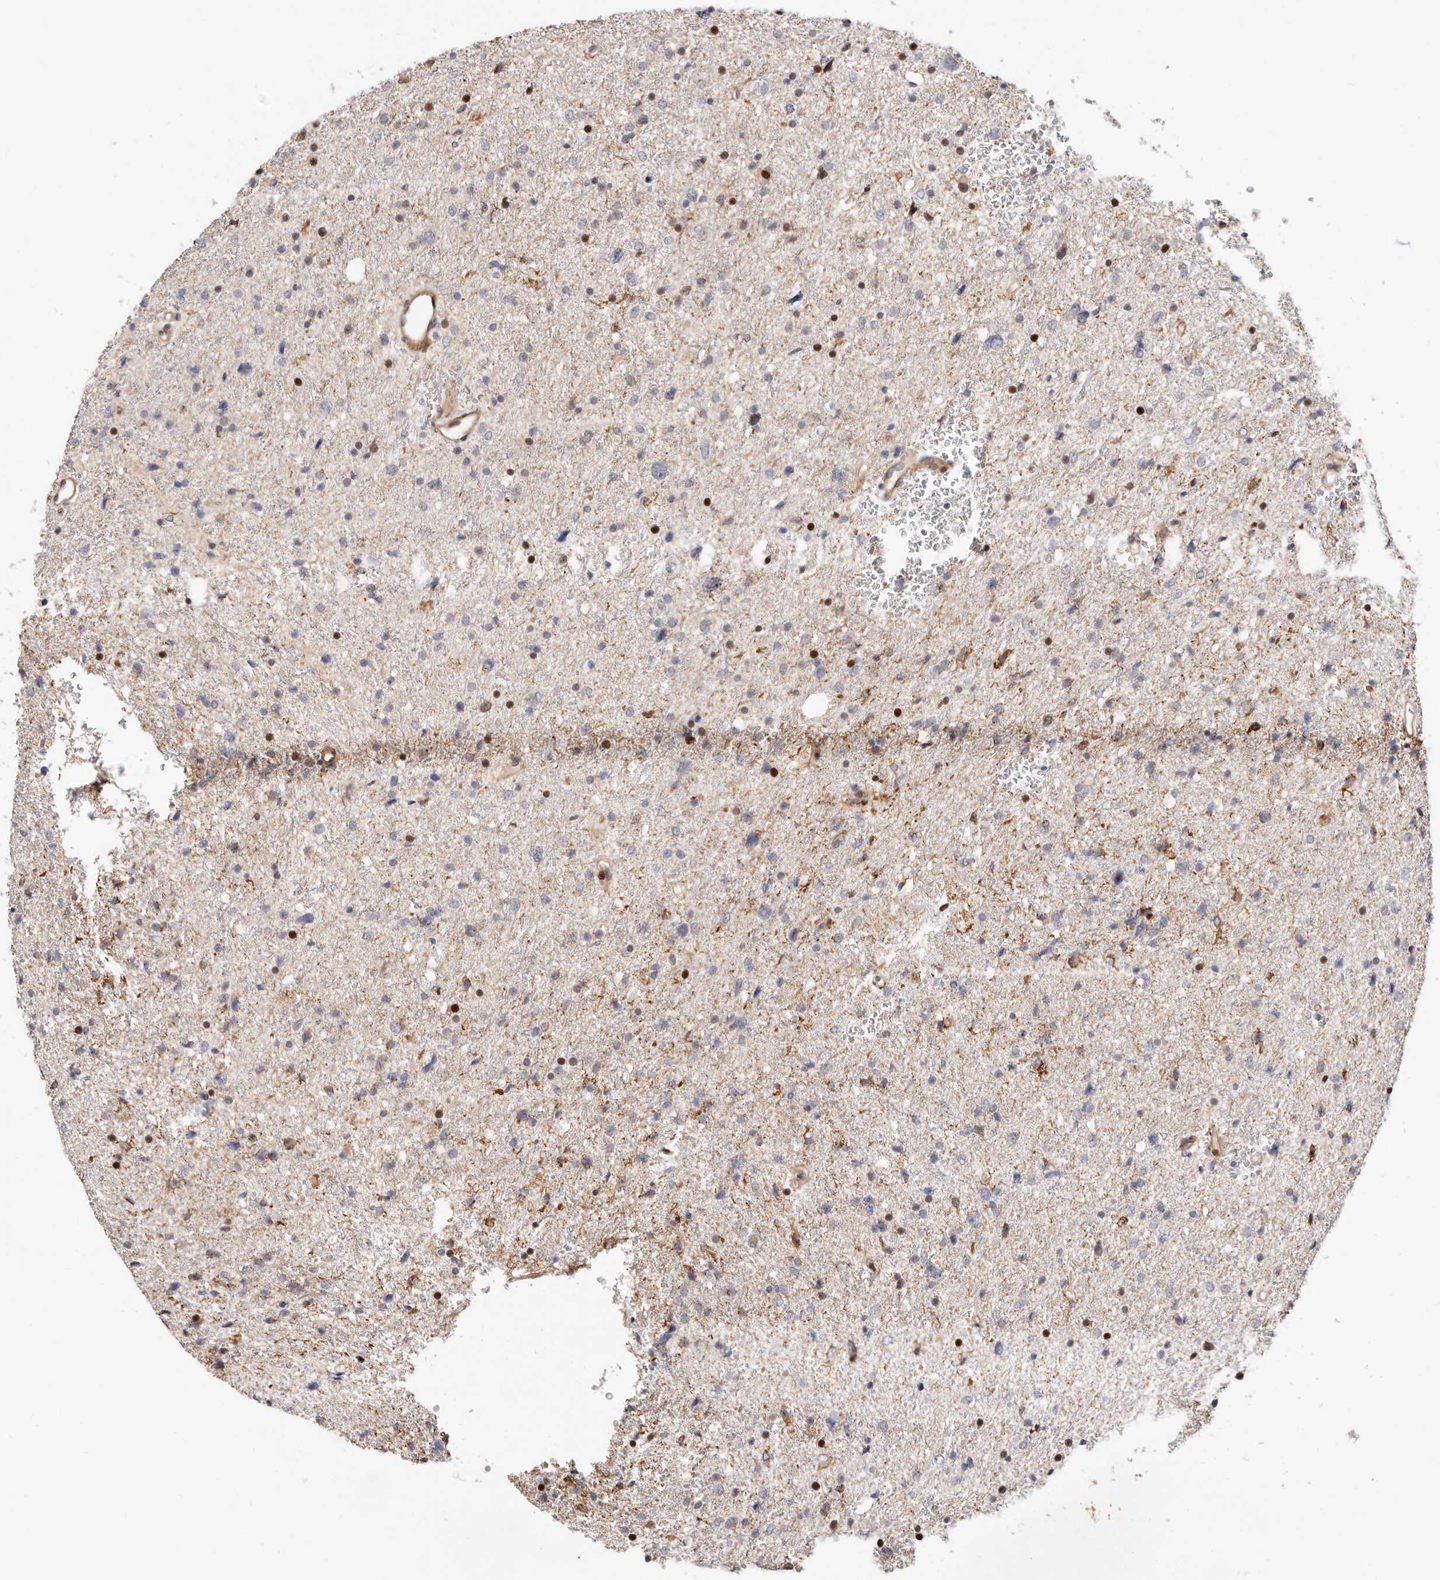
{"staining": {"intensity": "strong", "quantity": "<25%", "location": "nuclear"}, "tissue": "glioma", "cell_type": "Tumor cells", "image_type": "cancer", "snomed": [{"axis": "morphology", "description": "Glioma, malignant, Low grade"}, {"axis": "topography", "description": "Brain"}], "caption": "Immunohistochemistry (IHC) of malignant low-grade glioma demonstrates medium levels of strong nuclear staining in approximately <25% of tumor cells.", "gene": "EPHX3", "patient": {"sex": "female", "age": 37}}